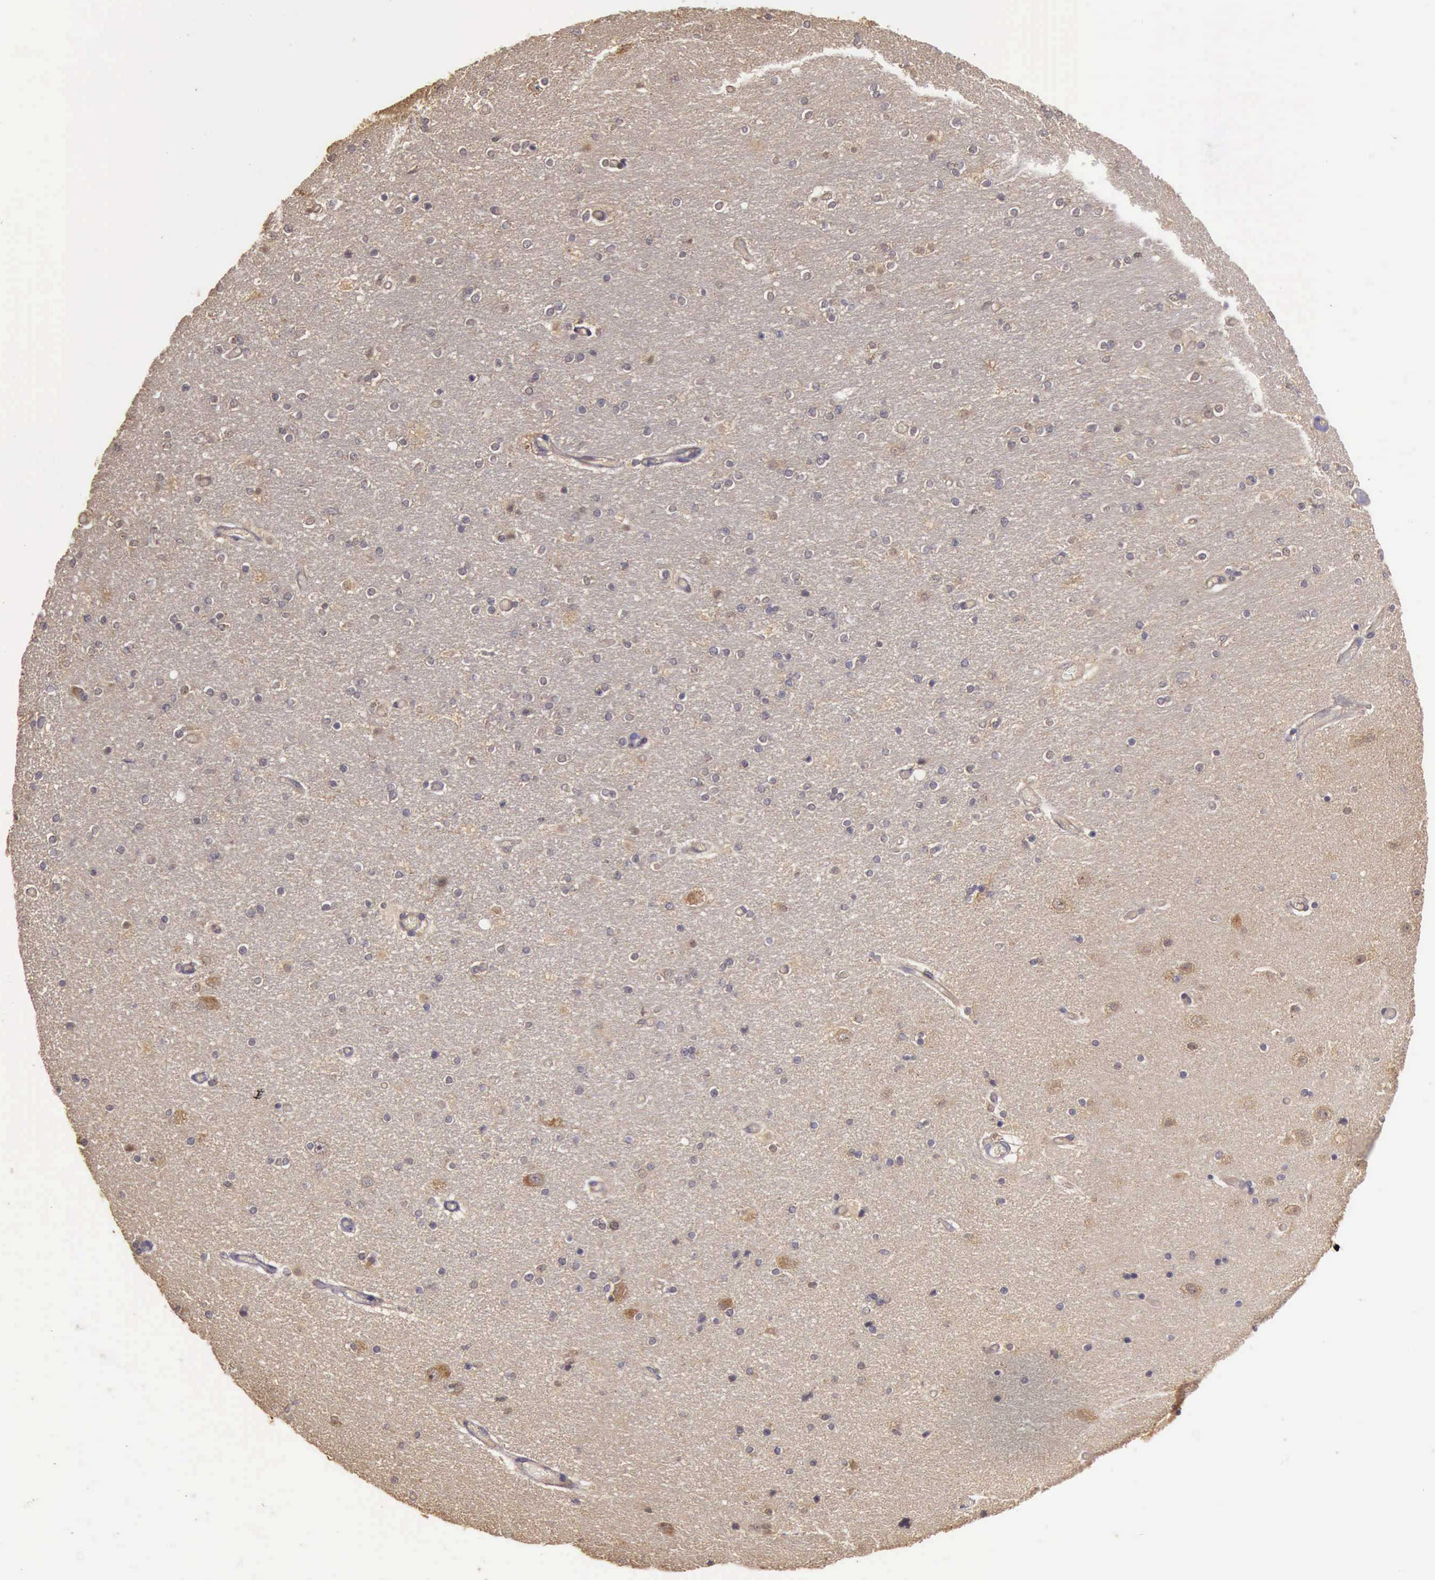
{"staining": {"intensity": "weak", "quantity": "25%-75%", "location": "cytoplasmic/membranous"}, "tissue": "hippocampus", "cell_type": "Glial cells", "image_type": "normal", "snomed": [{"axis": "morphology", "description": "Normal tissue, NOS"}, {"axis": "topography", "description": "Hippocampus"}], "caption": "Glial cells reveal low levels of weak cytoplasmic/membranous expression in about 25%-75% of cells in normal human hippocampus. Immunohistochemistry stains the protein of interest in brown and the nuclei are stained blue.", "gene": "EIF5", "patient": {"sex": "female", "age": 54}}